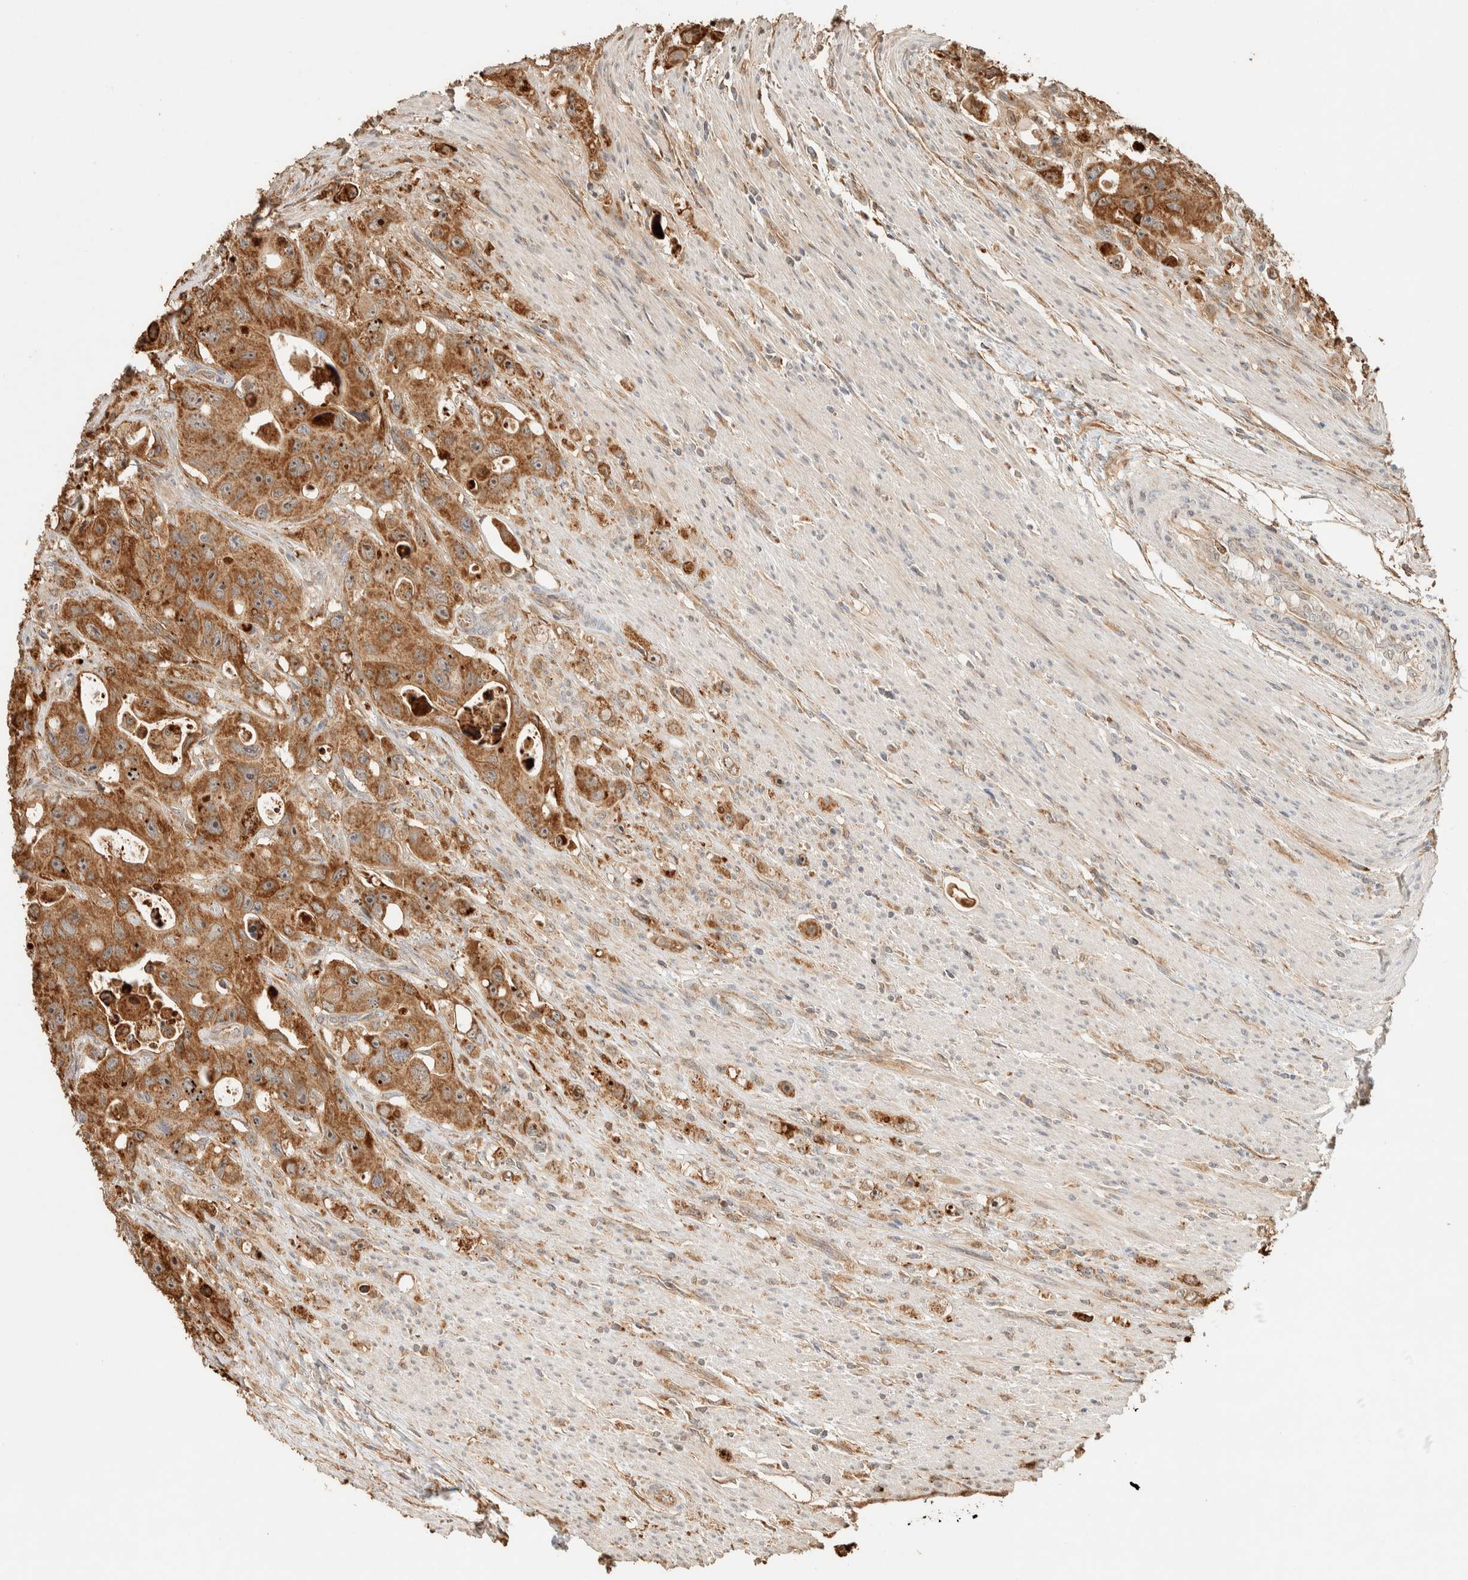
{"staining": {"intensity": "moderate", "quantity": ">75%", "location": "cytoplasmic/membranous"}, "tissue": "colorectal cancer", "cell_type": "Tumor cells", "image_type": "cancer", "snomed": [{"axis": "morphology", "description": "Adenocarcinoma, NOS"}, {"axis": "topography", "description": "Colon"}], "caption": "Protein analysis of colorectal cancer tissue shows moderate cytoplasmic/membranous staining in about >75% of tumor cells.", "gene": "KIF9", "patient": {"sex": "female", "age": 46}}